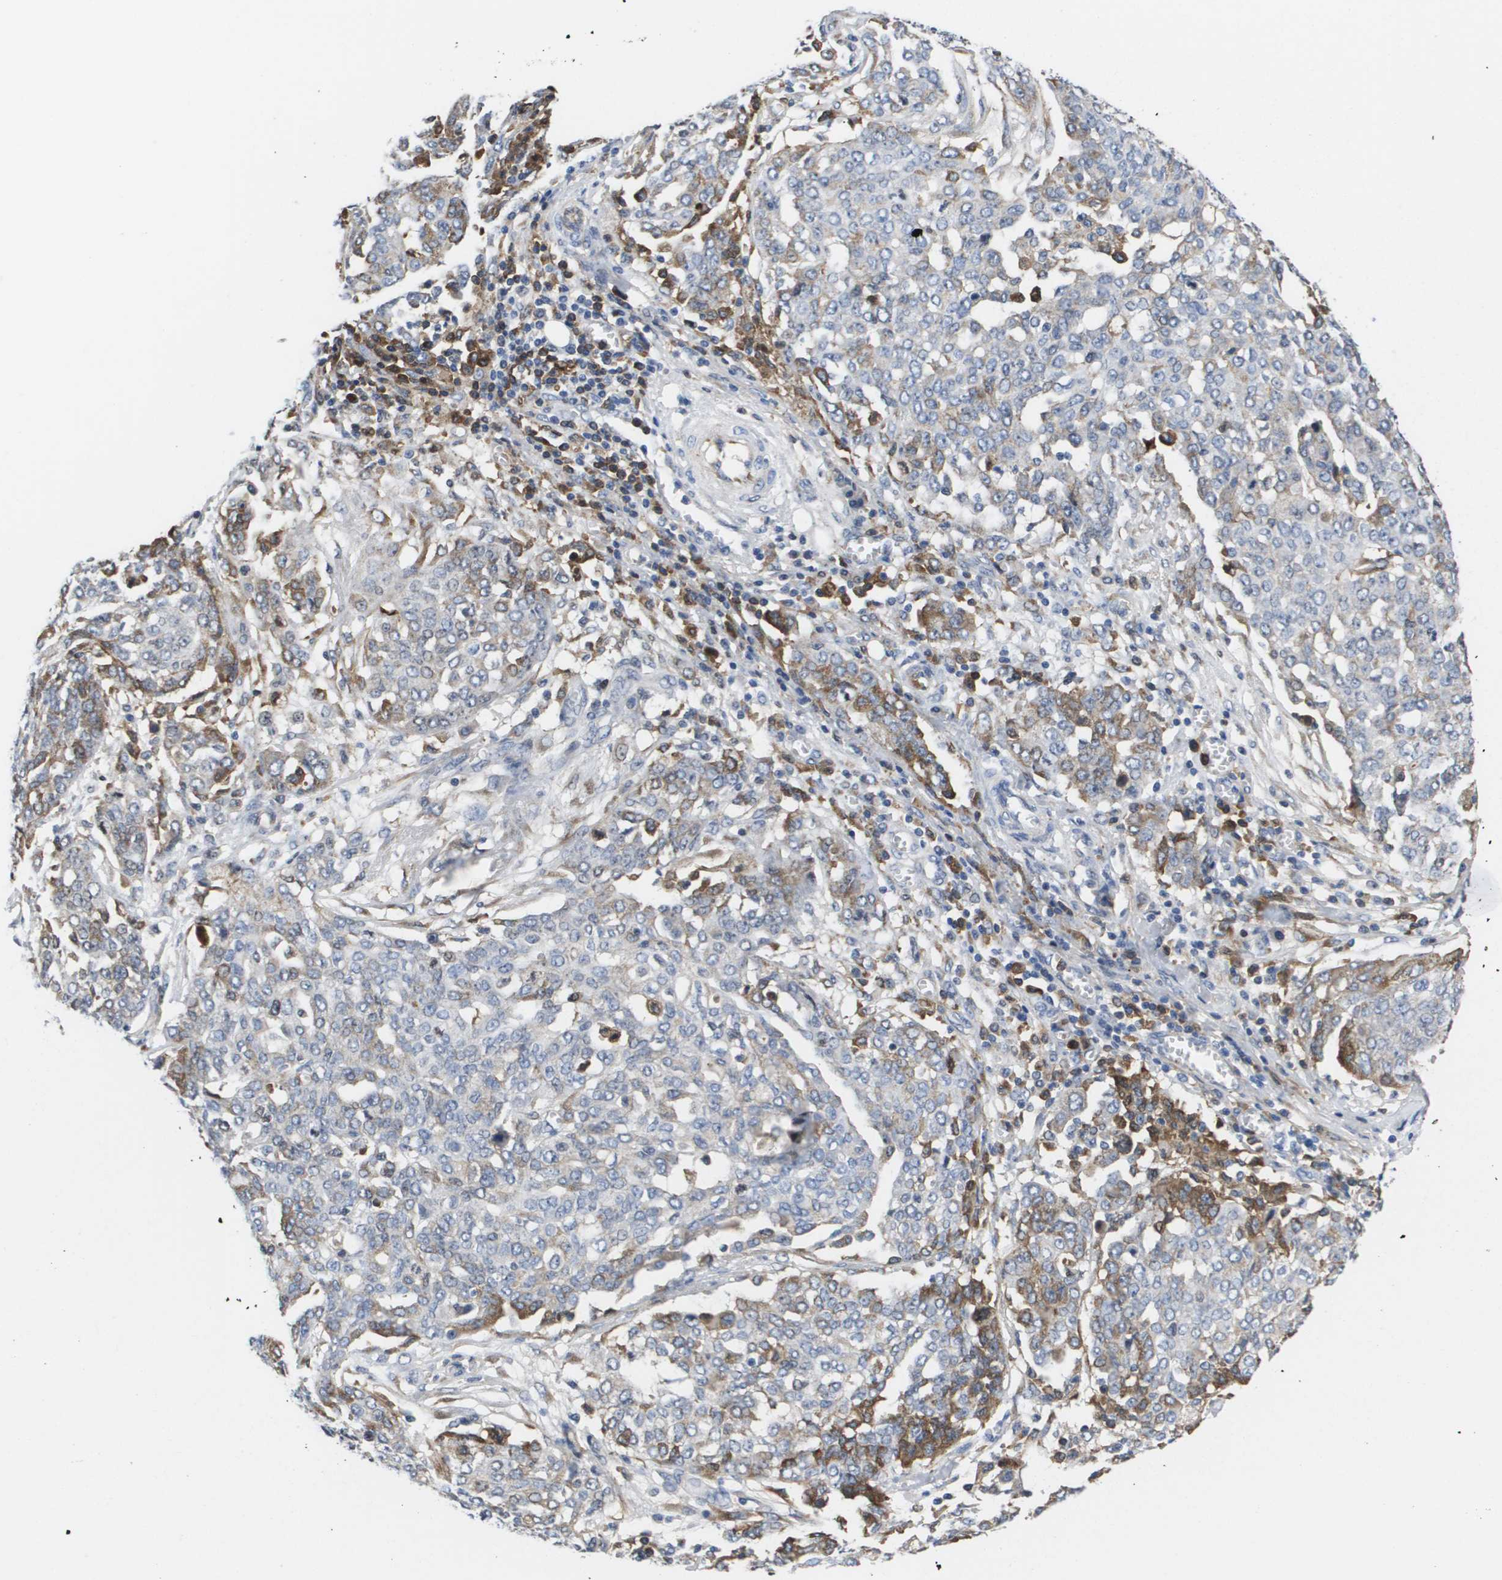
{"staining": {"intensity": "moderate", "quantity": "<25%", "location": "cytoplasmic/membranous"}, "tissue": "ovarian cancer", "cell_type": "Tumor cells", "image_type": "cancer", "snomed": [{"axis": "morphology", "description": "Cystadenocarcinoma, serous, NOS"}, {"axis": "topography", "description": "Soft tissue"}, {"axis": "topography", "description": "Ovary"}], "caption": "About <25% of tumor cells in serous cystadenocarcinoma (ovarian) reveal moderate cytoplasmic/membranous protein staining as visualized by brown immunohistochemical staining.", "gene": "SERPINC1", "patient": {"sex": "female", "age": 57}}